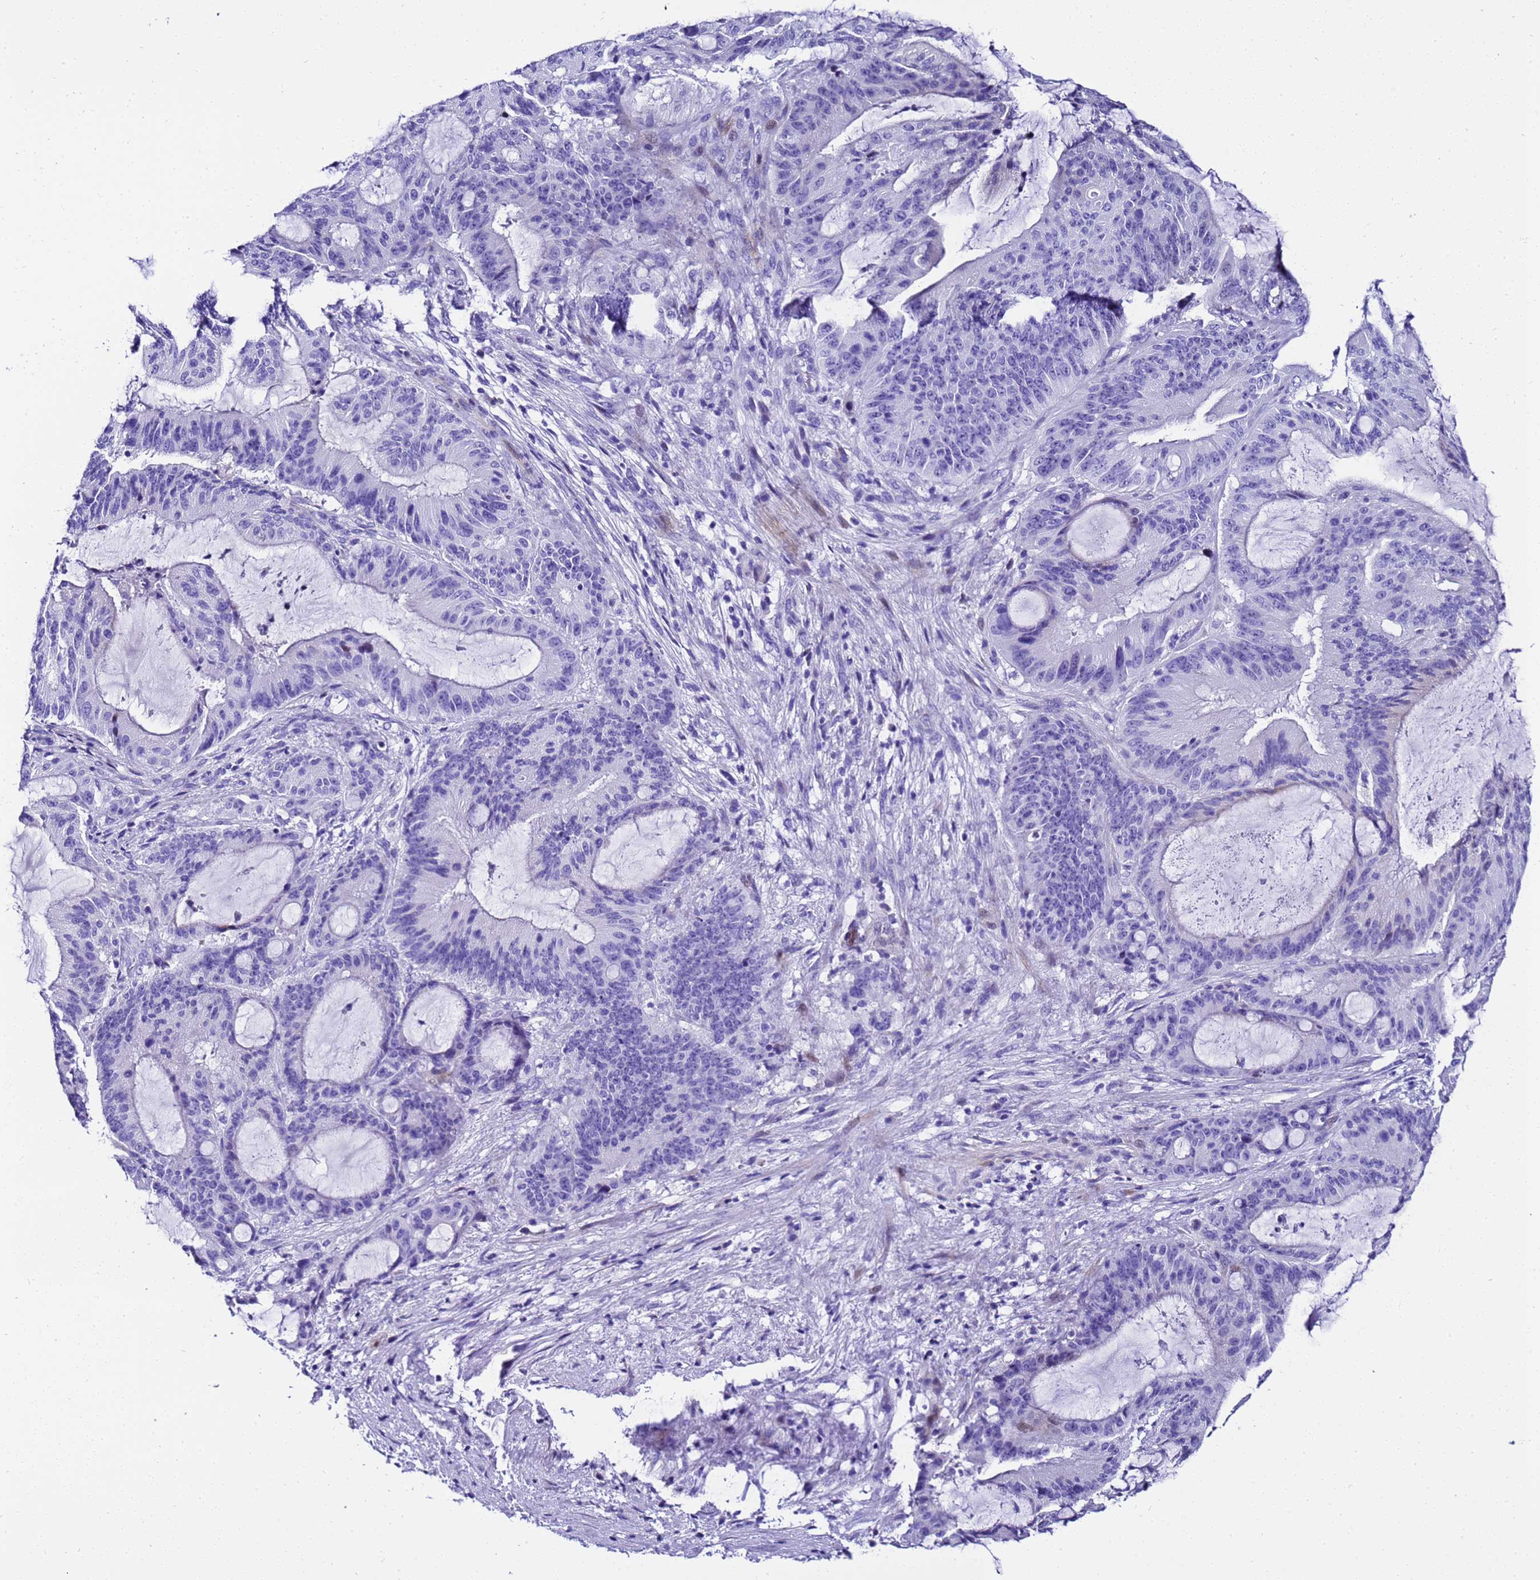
{"staining": {"intensity": "negative", "quantity": "none", "location": "none"}, "tissue": "liver cancer", "cell_type": "Tumor cells", "image_type": "cancer", "snomed": [{"axis": "morphology", "description": "Normal tissue, NOS"}, {"axis": "morphology", "description": "Cholangiocarcinoma"}, {"axis": "topography", "description": "Liver"}, {"axis": "topography", "description": "Peripheral nerve tissue"}], "caption": "Tumor cells show no significant positivity in liver cancer.", "gene": "UGT2B10", "patient": {"sex": "female", "age": 73}}